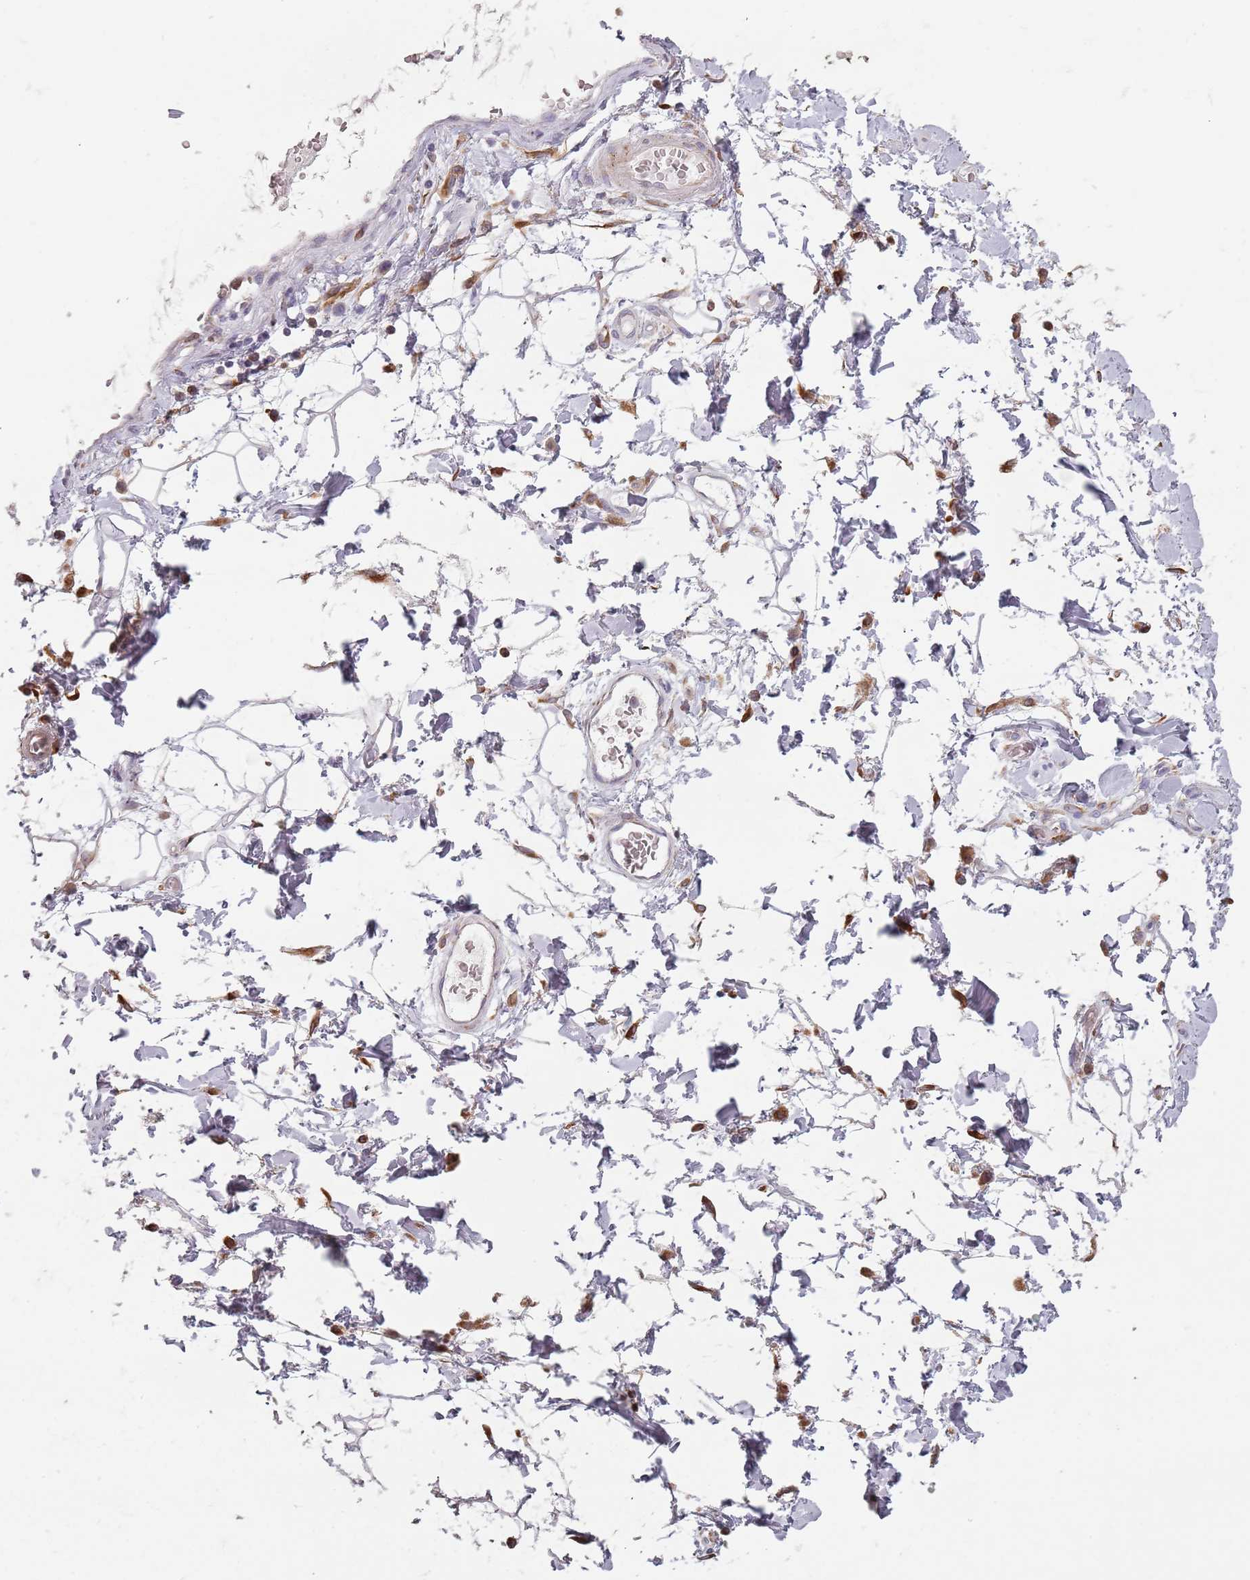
{"staining": {"intensity": "negative", "quantity": "none", "location": "none"}, "tissue": "adipose tissue", "cell_type": "Adipocytes", "image_type": "normal", "snomed": [{"axis": "morphology", "description": "Normal tissue, NOS"}, {"axis": "morphology", "description": "Adenocarcinoma, NOS"}, {"axis": "topography", "description": "Rectum"}, {"axis": "topography", "description": "Vagina"}, {"axis": "topography", "description": "Peripheral nerve tissue"}], "caption": "High power microscopy image of an IHC image of unremarkable adipose tissue, revealing no significant positivity in adipocytes.", "gene": "RPS9", "patient": {"sex": "female", "age": 71}}